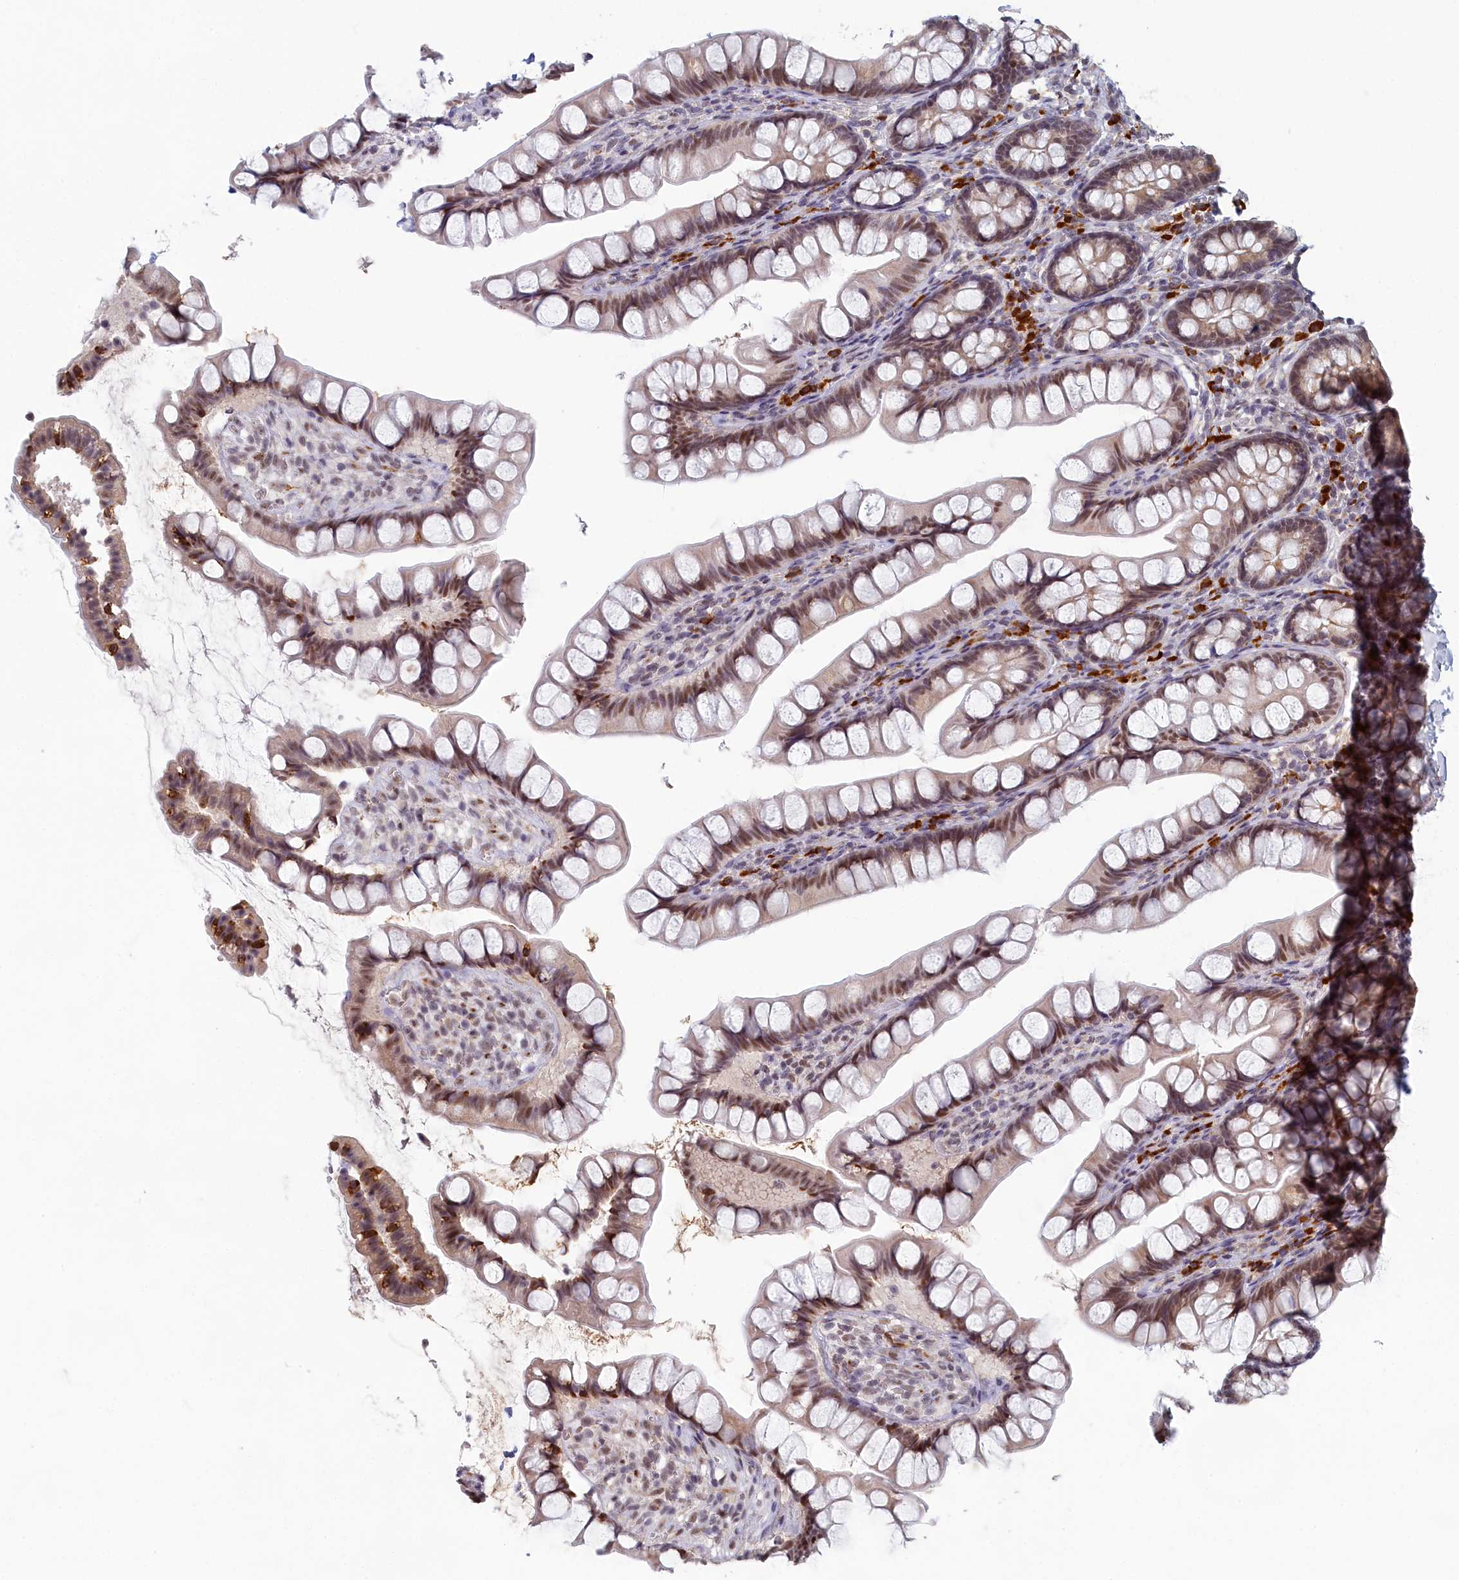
{"staining": {"intensity": "moderate", "quantity": "25%-75%", "location": "cytoplasmic/membranous,nuclear"}, "tissue": "small intestine", "cell_type": "Glandular cells", "image_type": "normal", "snomed": [{"axis": "morphology", "description": "Normal tissue, NOS"}, {"axis": "topography", "description": "Small intestine"}], "caption": "The photomicrograph displays staining of unremarkable small intestine, revealing moderate cytoplasmic/membranous,nuclear protein staining (brown color) within glandular cells. (Stains: DAB in brown, nuclei in blue, Microscopy: brightfield microscopy at high magnification).", "gene": "DNAJC17", "patient": {"sex": "male", "age": 70}}